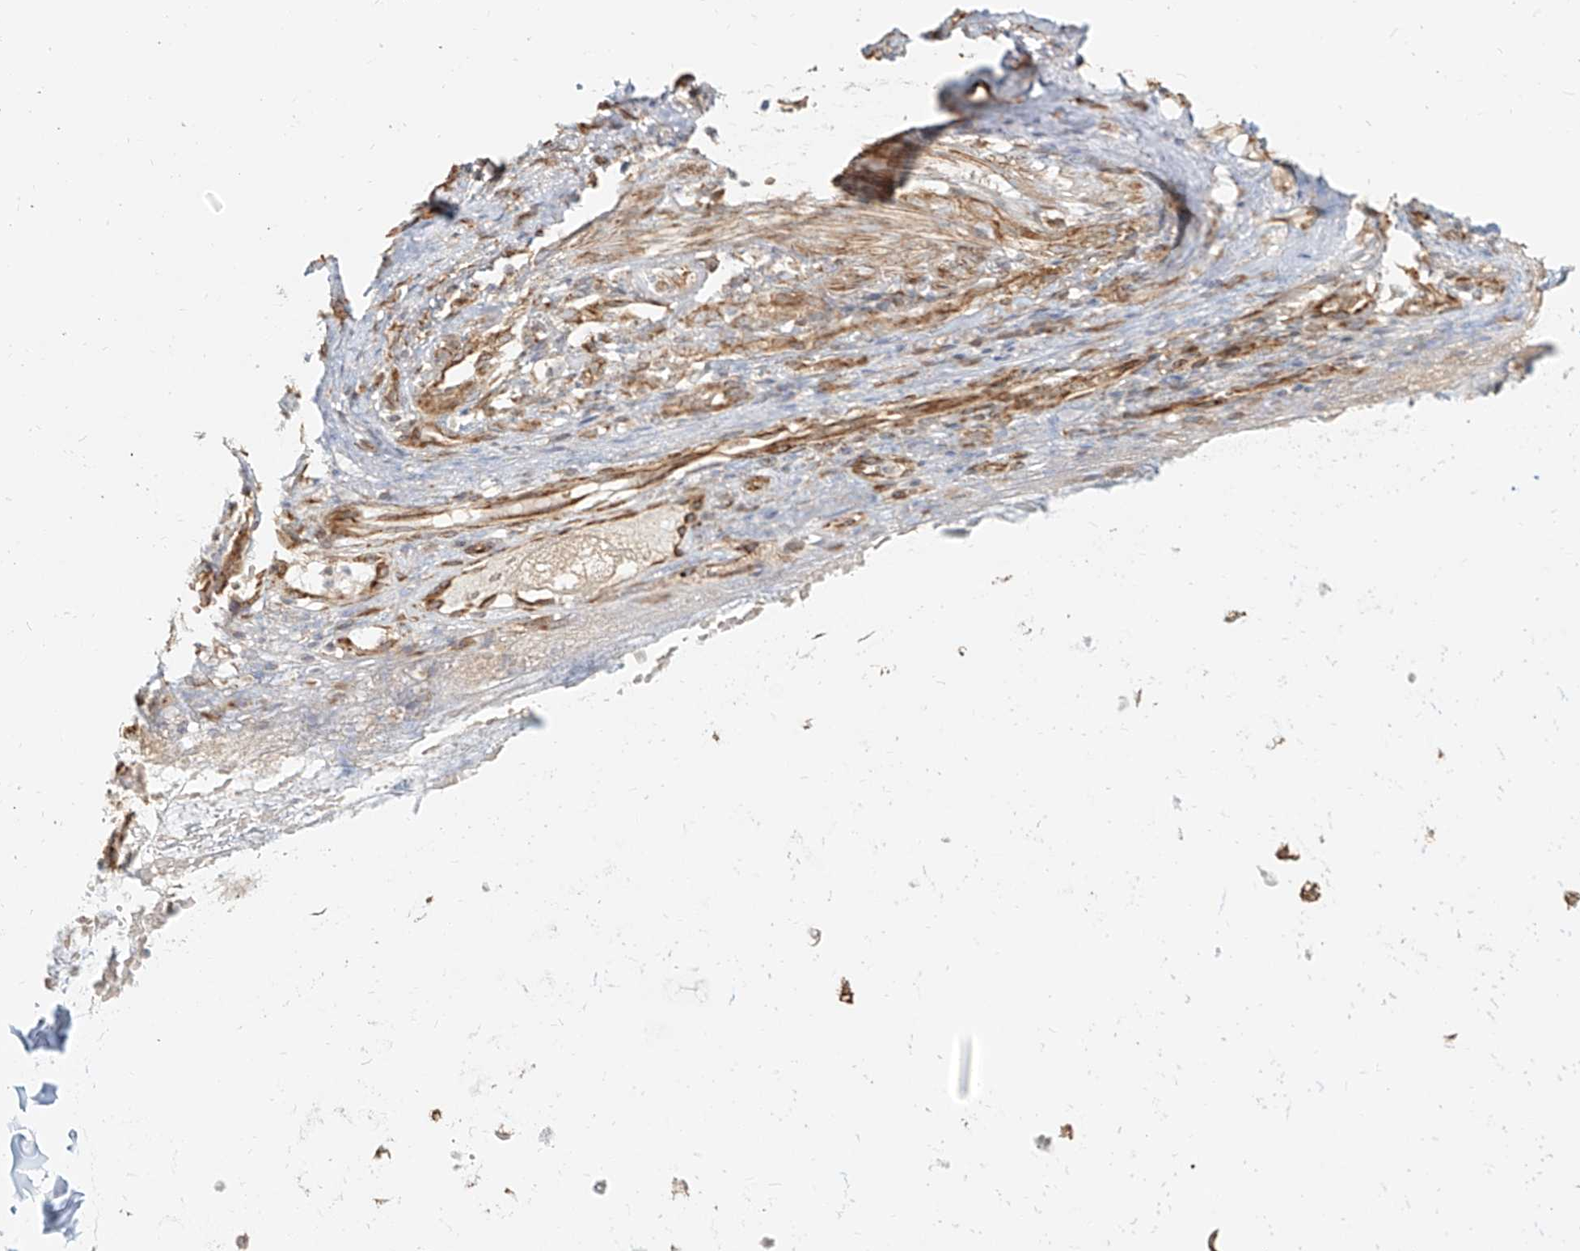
{"staining": {"intensity": "moderate", "quantity": ">75%", "location": "cytoplasmic/membranous"}, "tissue": "adipose tissue", "cell_type": "Adipocytes", "image_type": "normal", "snomed": [{"axis": "morphology", "description": "Normal tissue, NOS"}, {"axis": "morphology", "description": "Basal cell carcinoma"}, {"axis": "topography", "description": "Cartilage tissue"}, {"axis": "topography", "description": "Nasopharynx"}, {"axis": "topography", "description": "Oral tissue"}], "caption": "Immunohistochemistry image of normal adipose tissue stained for a protein (brown), which displays medium levels of moderate cytoplasmic/membranous positivity in about >75% of adipocytes.", "gene": "UBE2K", "patient": {"sex": "female", "age": 77}}